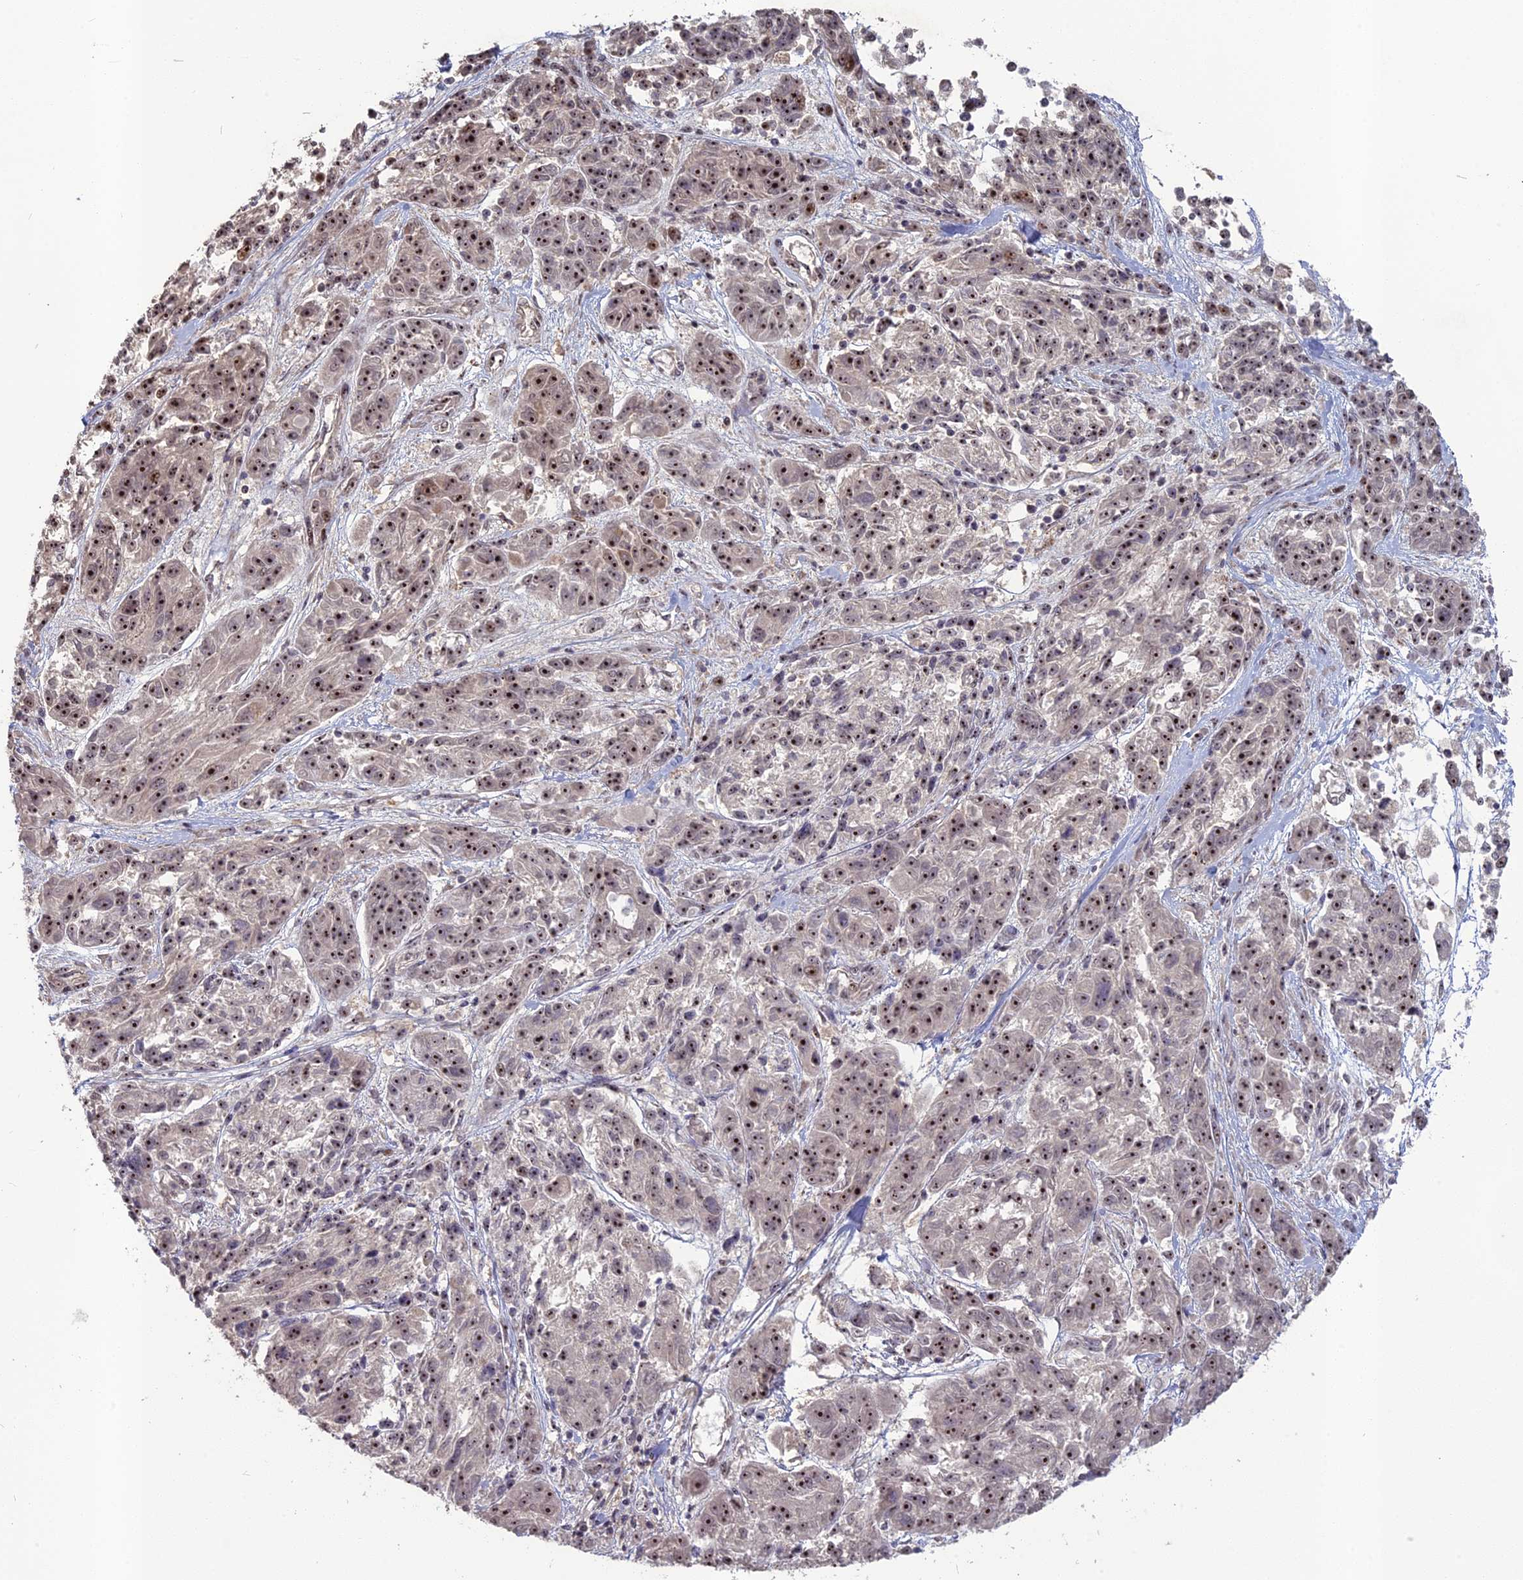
{"staining": {"intensity": "strong", "quantity": ">75%", "location": "nuclear"}, "tissue": "melanoma", "cell_type": "Tumor cells", "image_type": "cancer", "snomed": [{"axis": "morphology", "description": "Malignant melanoma, NOS"}, {"axis": "topography", "description": "Skin"}], "caption": "Immunohistochemical staining of human melanoma shows high levels of strong nuclear protein expression in about >75% of tumor cells.", "gene": "FAM131A", "patient": {"sex": "male", "age": 53}}